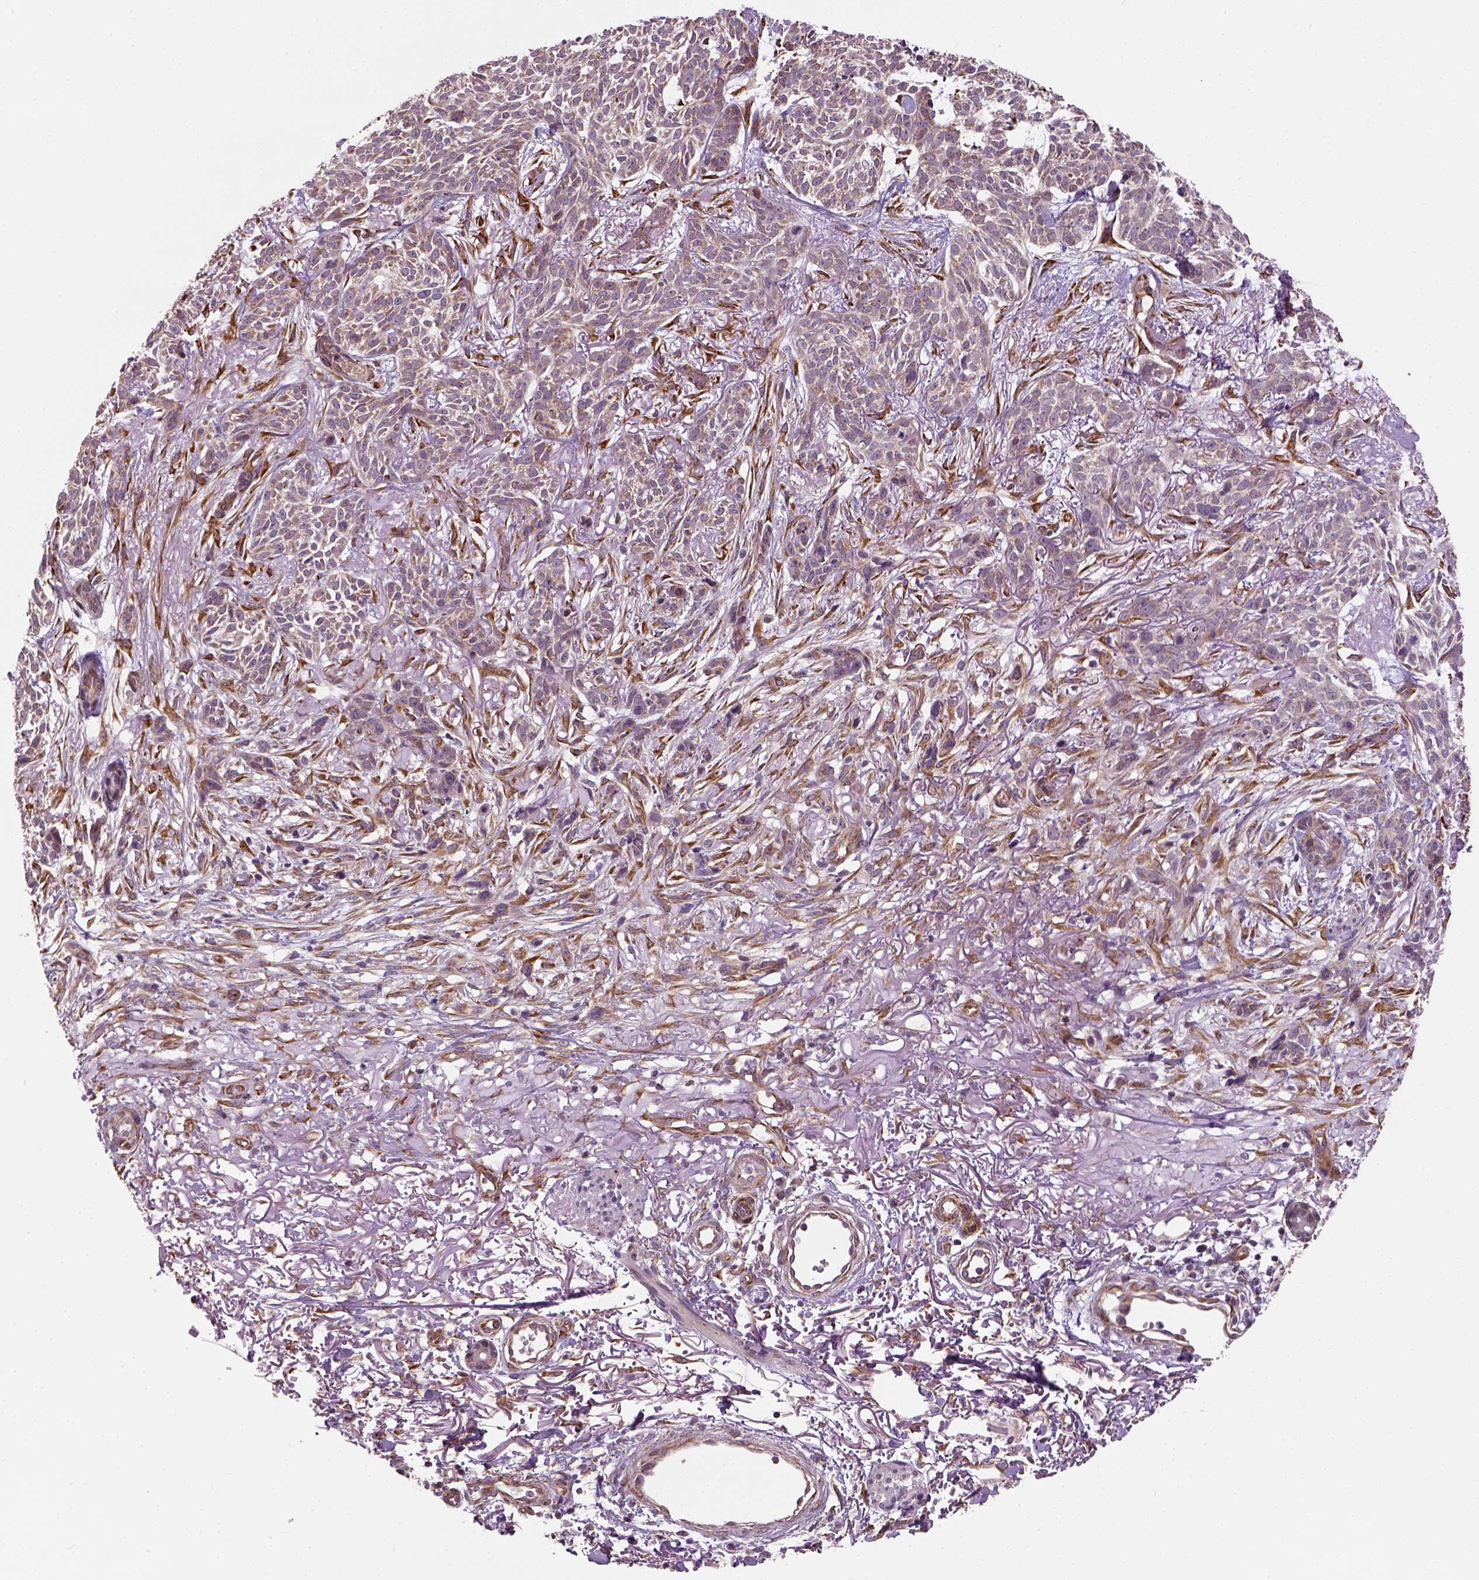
{"staining": {"intensity": "weak", "quantity": ">75%", "location": "cytoplasmic/membranous"}, "tissue": "skin cancer", "cell_type": "Tumor cells", "image_type": "cancer", "snomed": [{"axis": "morphology", "description": "Basal cell carcinoma"}, {"axis": "topography", "description": "Skin"}], "caption": "The histopathology image reveals staining of basal cell carcinoma (skin), revealing weak cytoplasmic/membranous protein expression (brown color) within tumor cells.", "gene": "XK", "patient": {"sex": "male", "age": 74}}